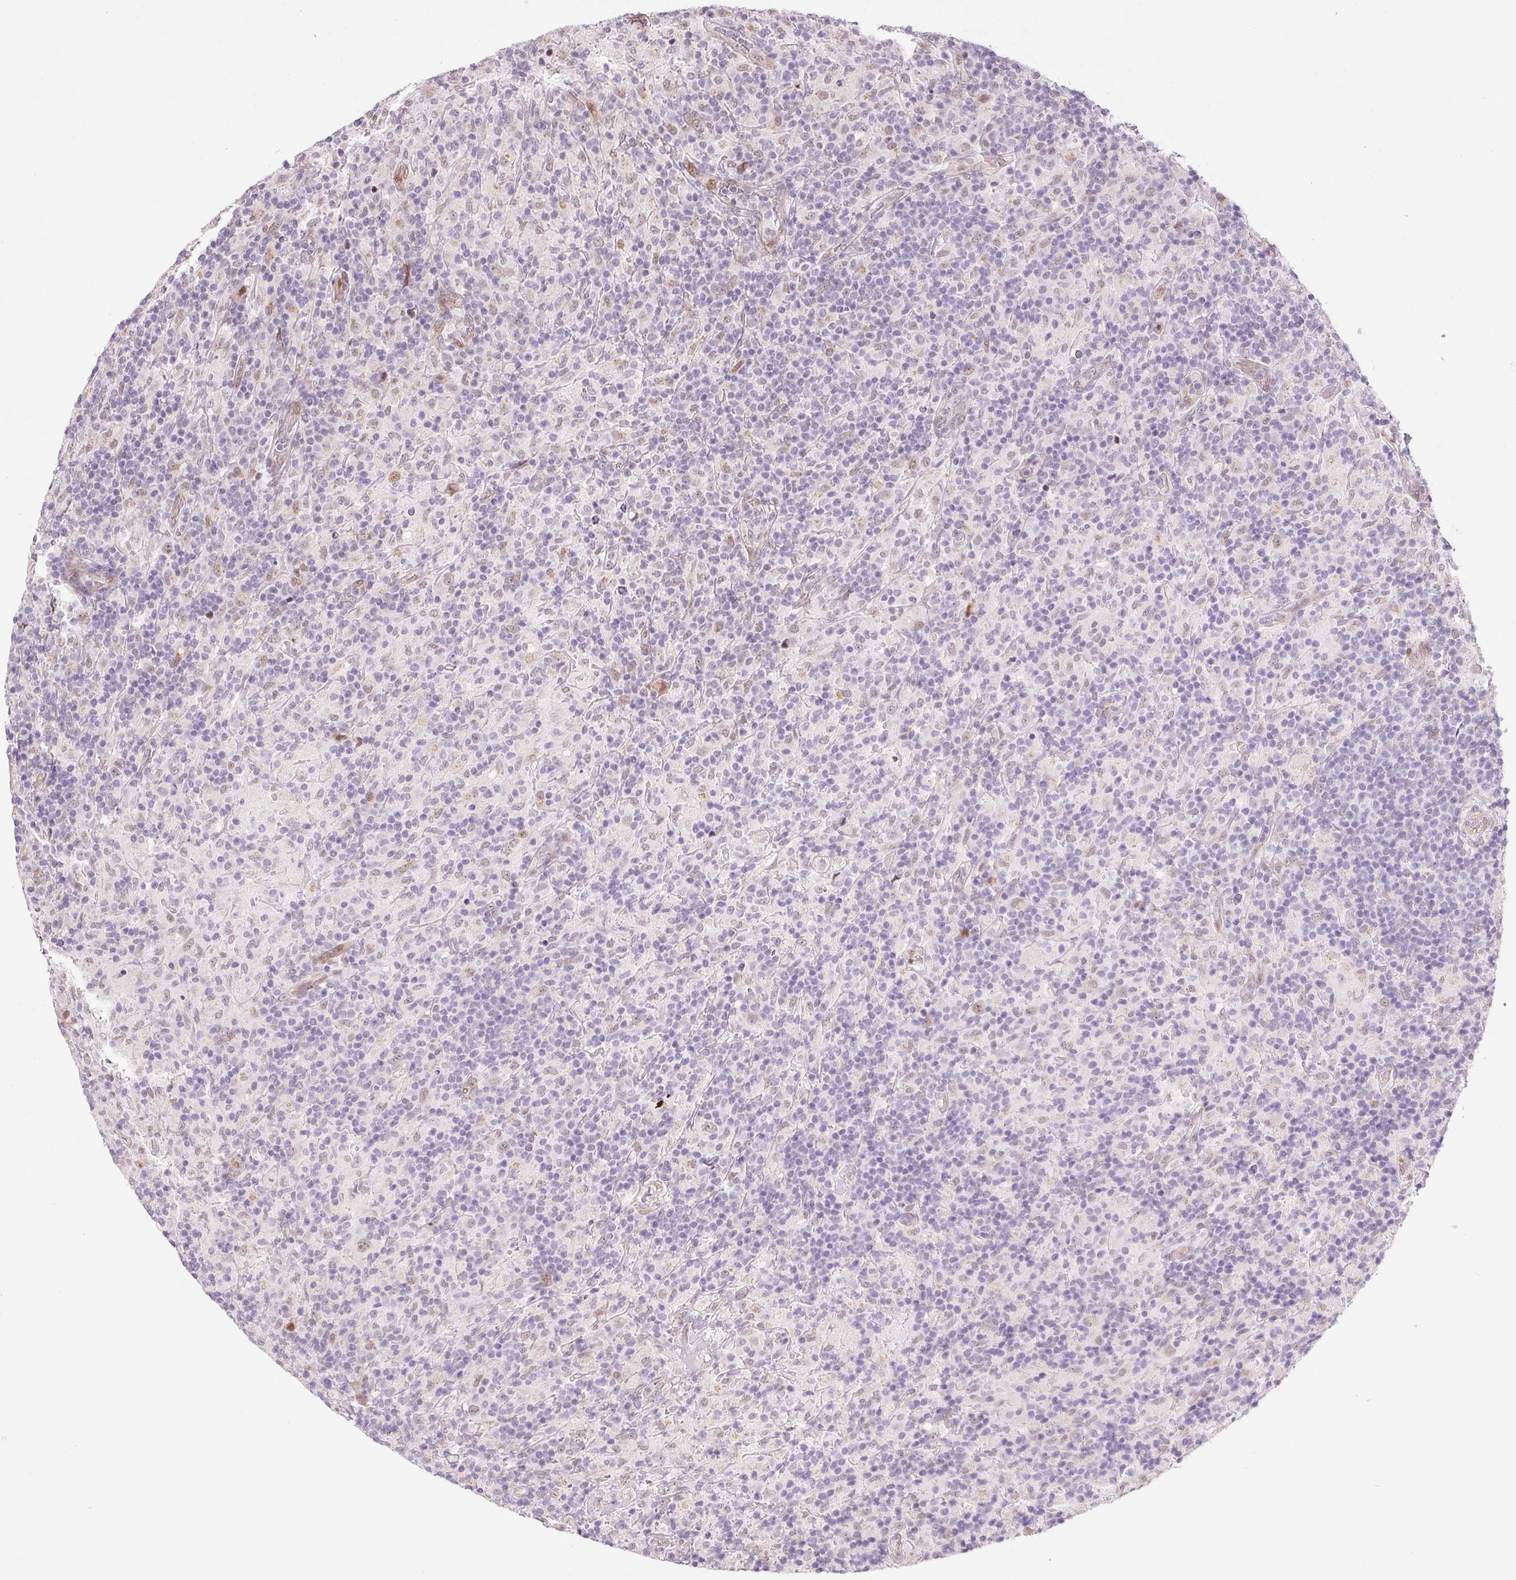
{"staining": {"intensity": "negative", "quantity": "none", "location": "none"}, "tissue": "lymphoma", "cell_type": "Tumor cells", "image_type": "cancer", "snomed": [{"axis": "morphology", "description": "Hodgkin's disease, NOS"}, {"axis": "topography", "description": "Lymph node"}], "caption": "Immunohistochemistry (IHC) histopathology image of neoplastic tissue: lymphoma stained with DAB exhibits no significant protein staining in tumor cells. (Brightfield microscopy of DAB immunohistochemistry at high magnification).", "gene": "ANKRD20A1", "patient": {"sex": "male", "age": 70}}